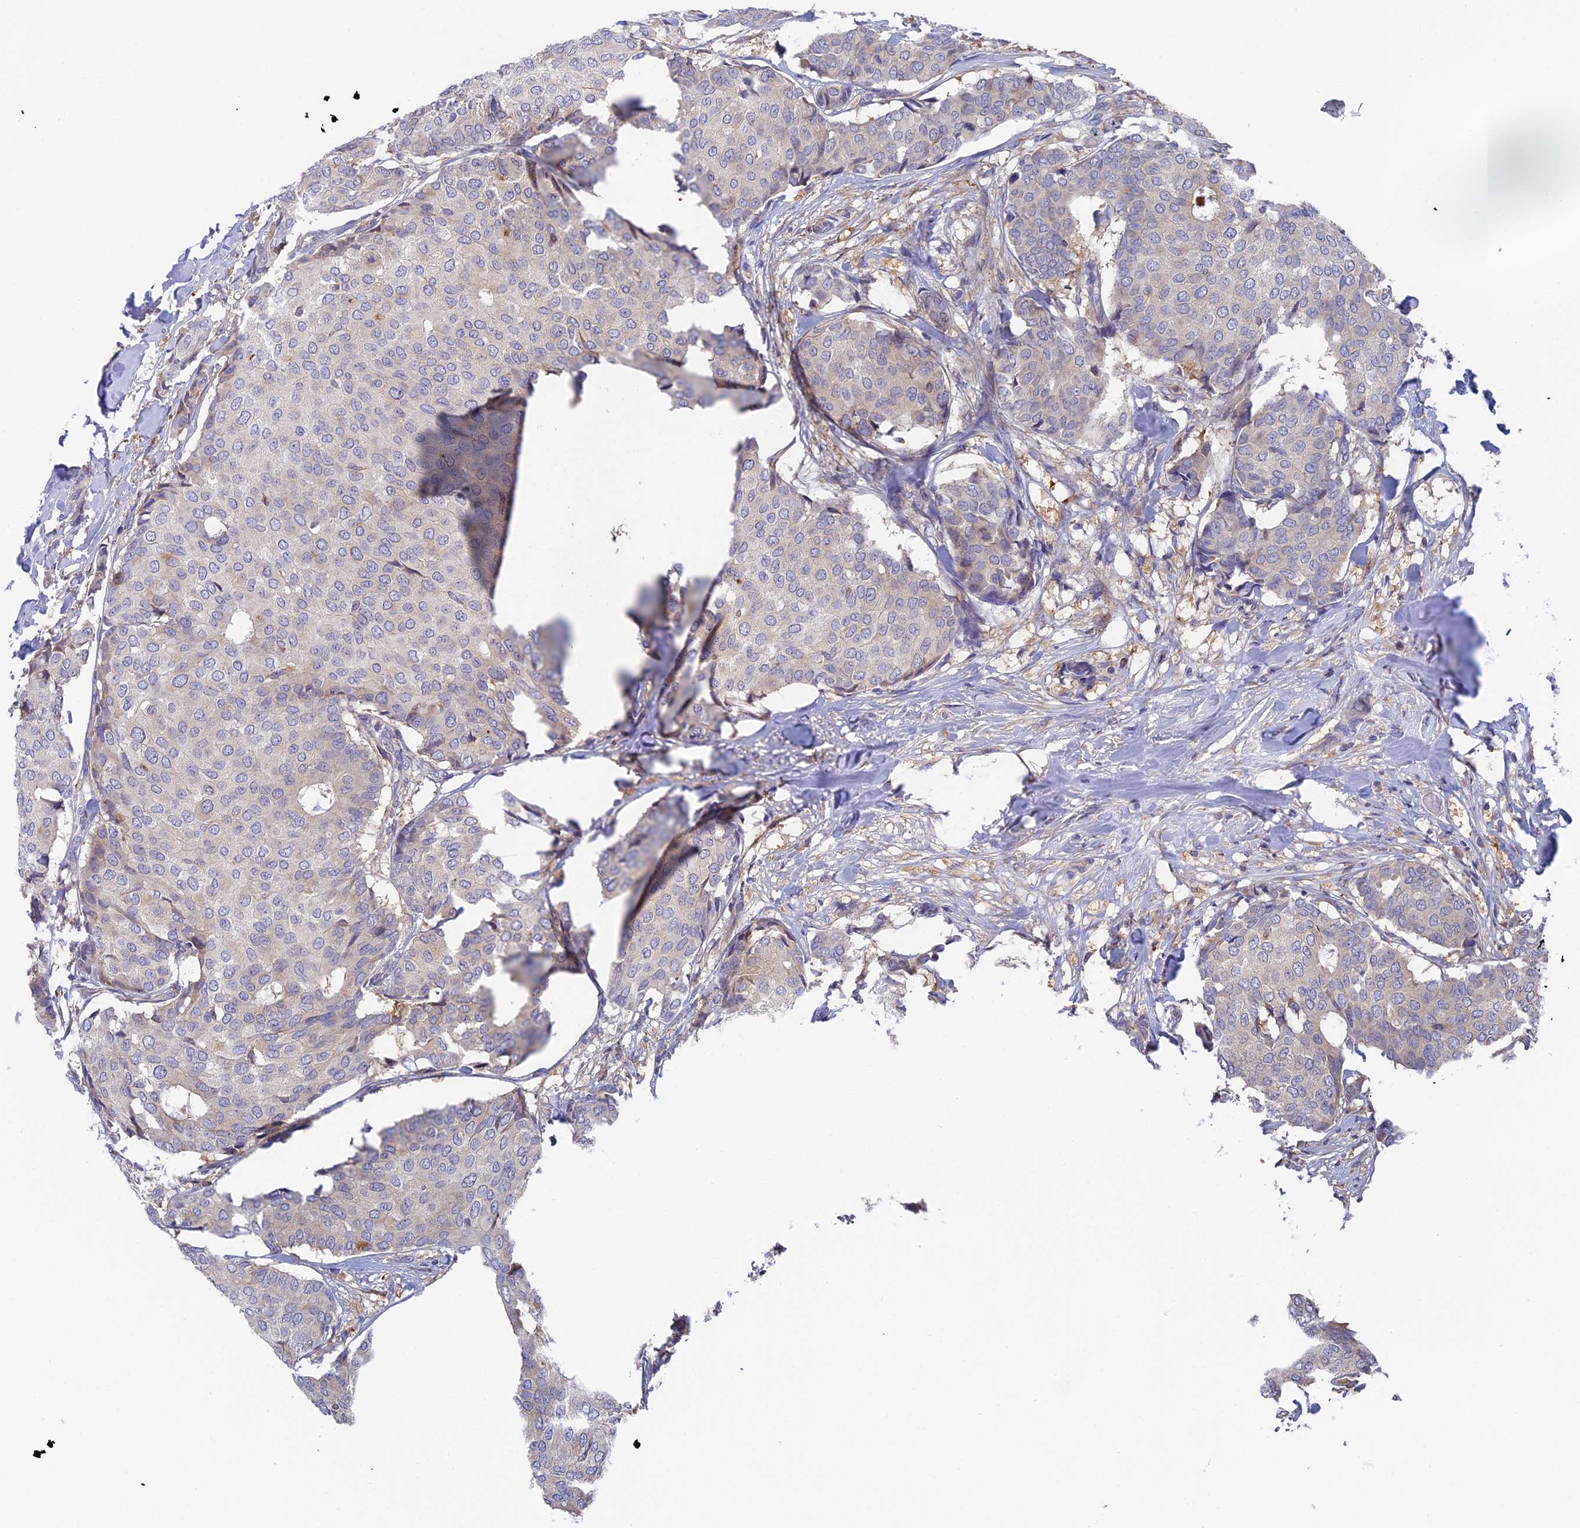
{"staining": {"intensity": "negative", "quantity": "none", "location": "none"}, "tissue": "breast cancer", "cell_type": "Tumor cells", "image_type": "cancer", "snomed": [{"axis": "morphology", "description": "Duct carcinoma"}, {"axis": "topography", "description": "Breast"}], "caption": "Breast infiltrating ductal carcinoma was stained to show a protein in brown. There is no significant positivity in tumor cells.", "gene": "IPO5", "patient": {"sex": "female", "age": 75}}